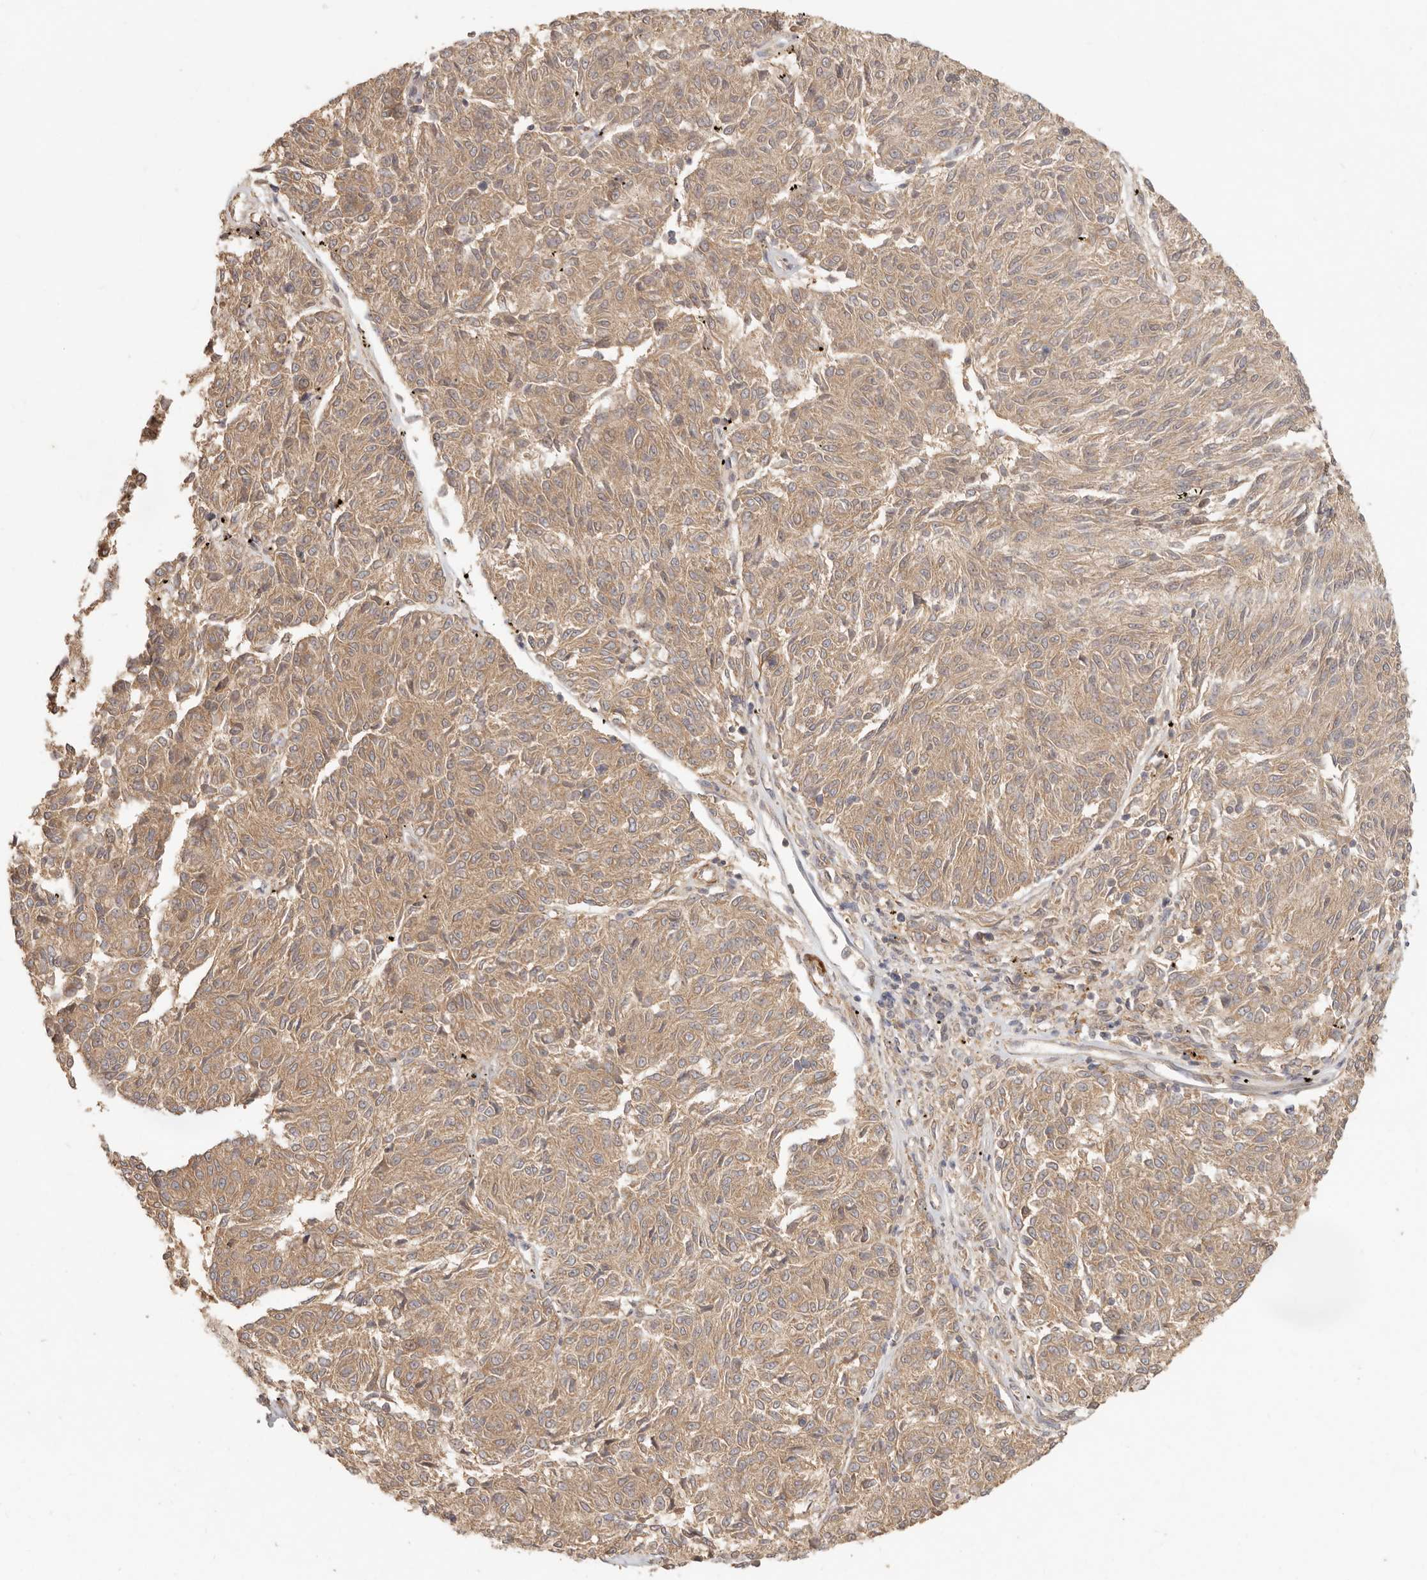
{"staining": {"intensity": "moderate", "quantity": ">75%", "location": "cytoplasmic/membranous"}, "tissue": "melanoma", "cell_type": "Tumor cells", "image_type": "cancer", "snomed": [{"axis": "morphology", "description": "Malignant melanoma, NOS"}, {"axis": "topography", "description": "Skin"}], "caption": "Malignant melanoma stained with a protein marker demonstrates moderate staining in tumor cells.", "gene": "VIPR1", "patient": {"sex": "female", "age": 72}}